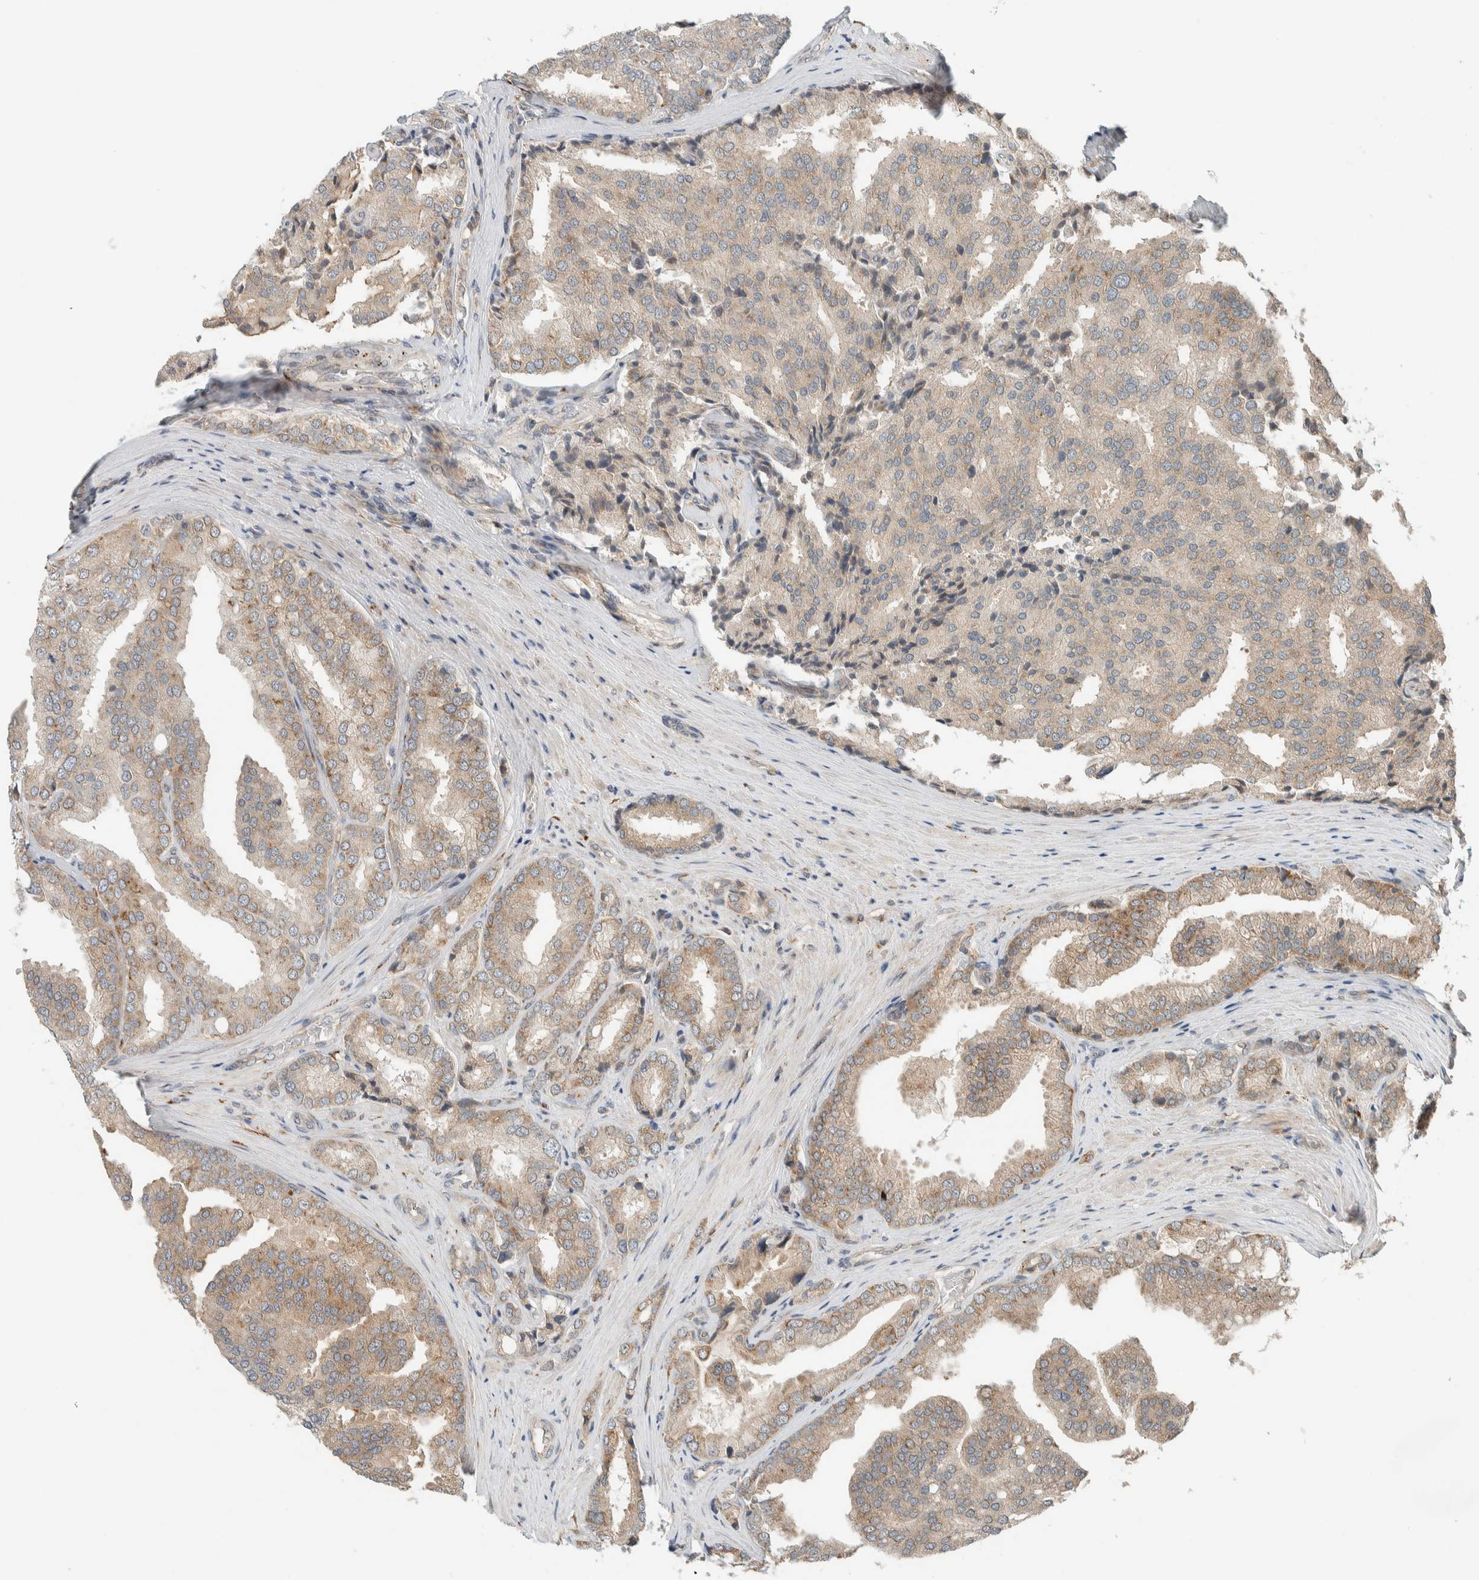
{"staining": {"intensity": "weak", "quantity": ">75%", "location": "cytoplasmic/membranous"}, "tissue": "prostate cancer", "cell_type": "Tumor cells", "image_type": "cancer", "snomed": [{"axis": "morphology", "description": "Adenocarcinoma, High grade"}, {"axis": "topography", "description": "Prostate"}], "caption": "A low amount of weak cytoplasmic/membranous expression is appreciated in approximately >75% of tumor cells in prostate adenocarcinoma (high-grade) tissue. The protein of interest is stained brown, and the nuclei are stained in blue (DAB IHC with brightfield microscopy, high magnification).", "gene": "CTBP2", "patient": {"sex": "male", "age": 50}}